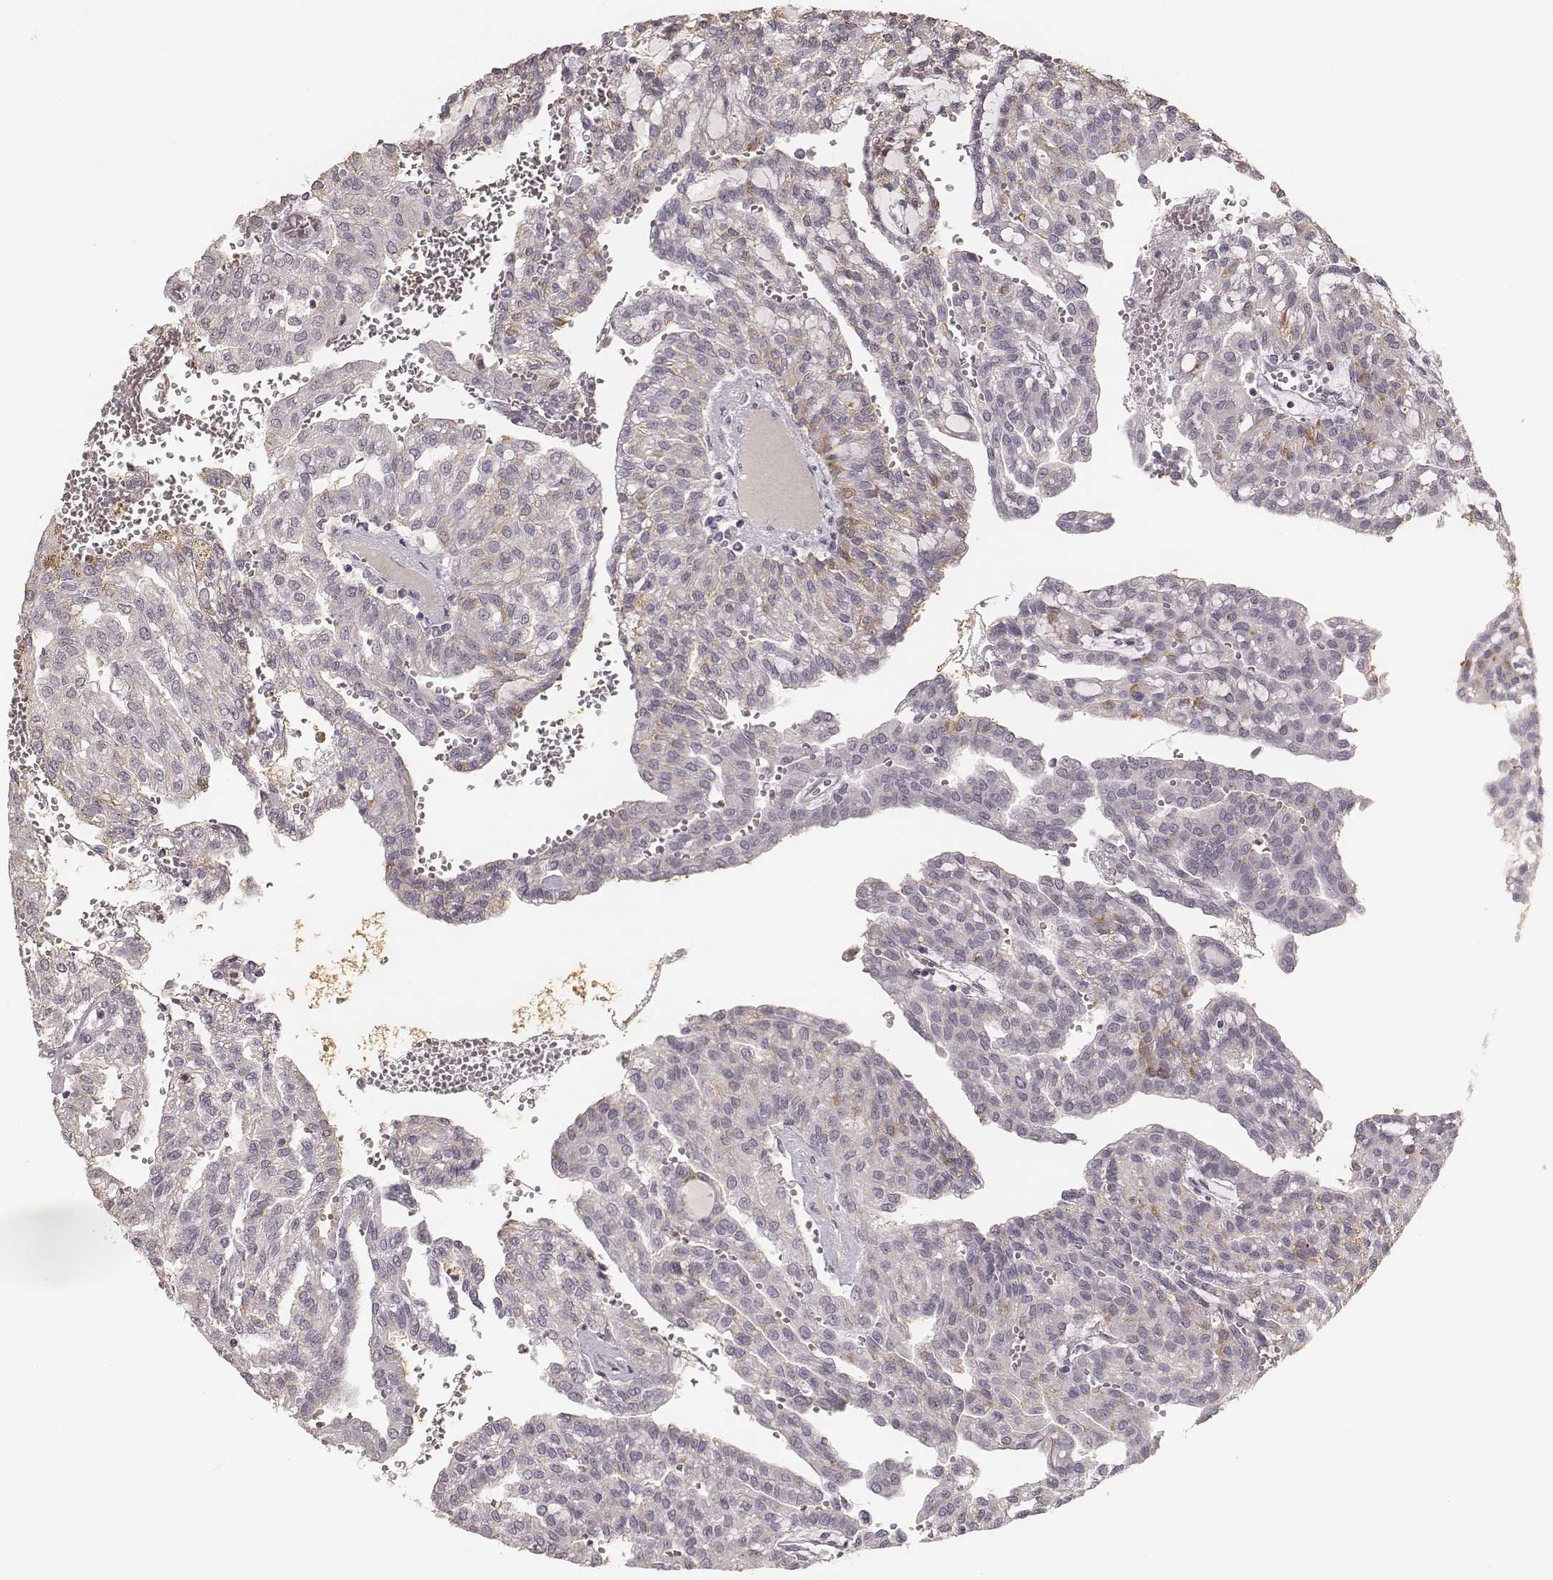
{"staining": {"intensity": "negative", "quantity": "none", "location": "none"}, "tissue": "renal cancer", "cell_type": "Tumor cells", "image_type": "cancer", "snomed": [{"axis": "morphology", "description": "Adenocarcinoma, NOS"}, {"axis": "topography", "description": "Kidney"}], "caption": "Human renal adenocarcinoma stained for a protein using immunohistochemistry (IHC) exhibits no expression in tumor cells.", "gene": "MADCAM1", "patient": {"sex": "male", "age": 63}}